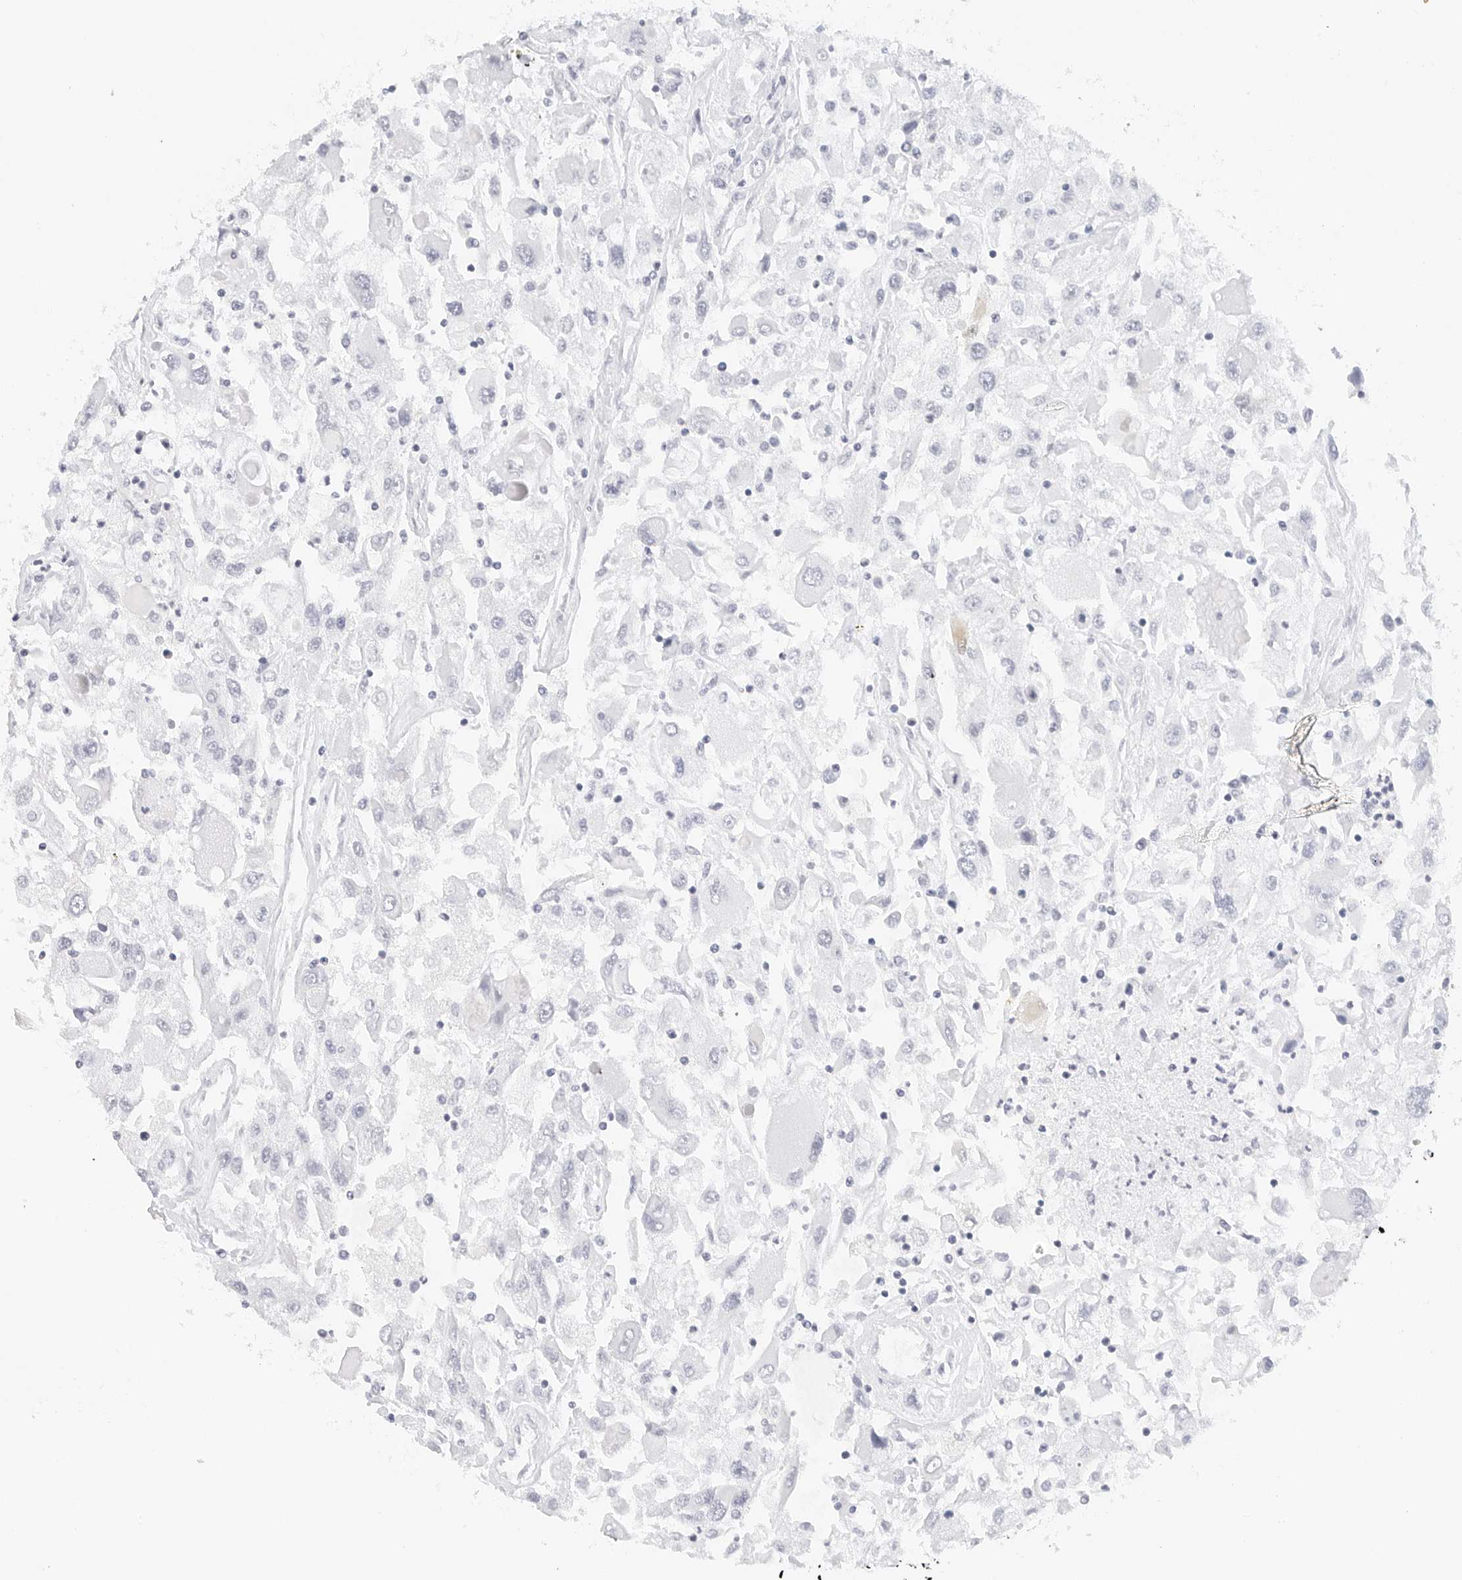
{"staining": {"intensity": "negative", "quantity": "none", "location": "none"}, "tissue": "renal cancer", "cell_type": "Tumor cells", "image_type": "cancer", "snomed": [{"axis": "morphology", "description": "Adenocarcinoma, NOS"}, {"axis": "topography", "description": "Kidney"}], "caption": "Immunohistochemistry (IHC) of human renal adenocarcinoma exhibits no staining in tumor cells.", "gene": "CD22", "patient": {"sex": "female", "age": 52}}